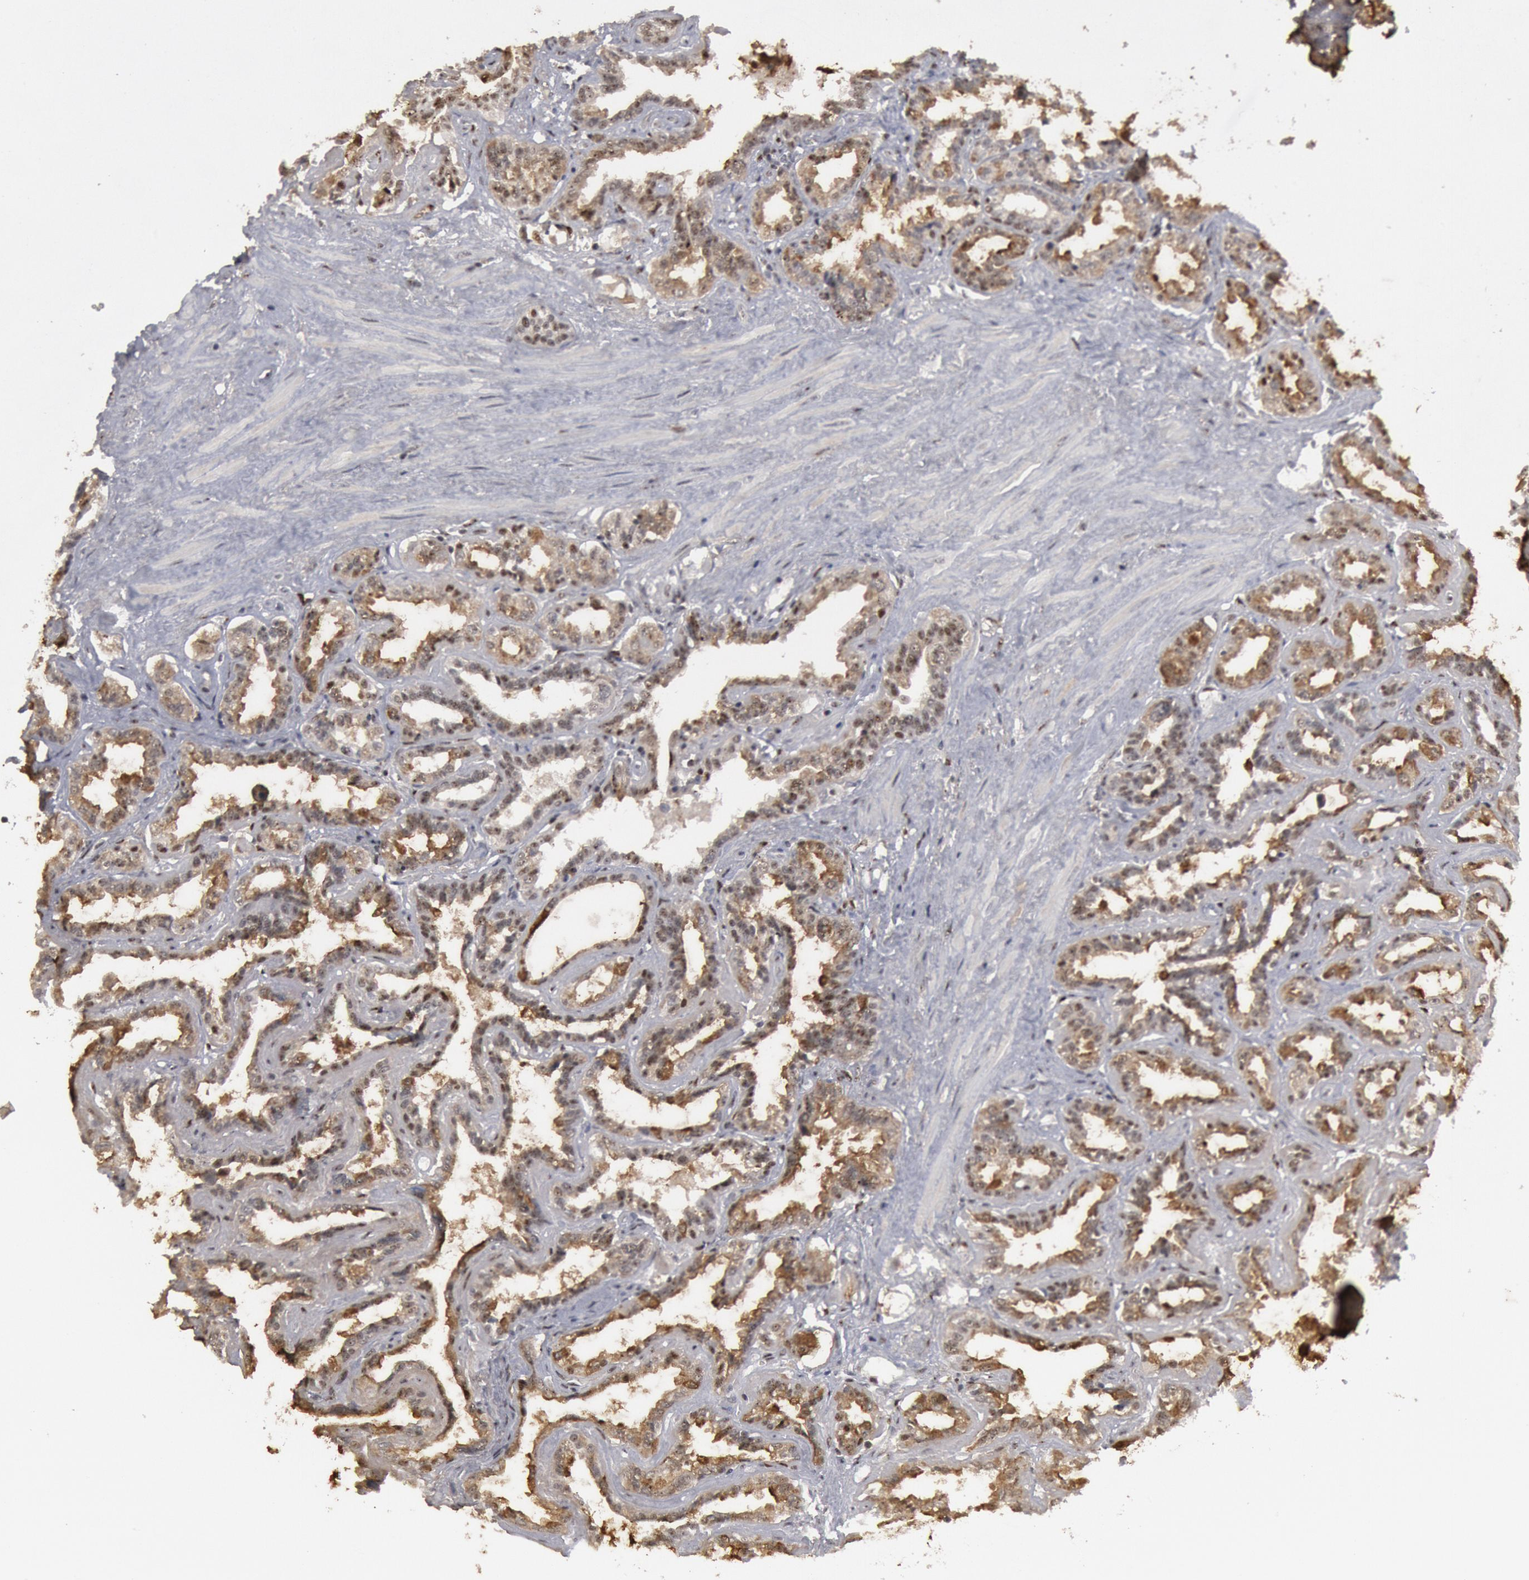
{"staining": {"intensity": "moderate", "quantity": ">75%", "location": "cytoplasmic/membranous,nuclear"}, "tissue": "seminal vesicle", "cell_type": "Glandular cells", "image_type": "normal", "snomed": [{"axis": "morphology", "description": "Normal tissue, NOS"}, {"axis": "morphology", "description": "Inflammation, NOS"}, {"axis": "topography", "description": "Urinary bladder"}, {"axis": "topography", "description": "Prostate"}, {"axis": "topography", "description": "Seminal veicle"}], "caption": "Moderate cytoplasmic/membranous,nuclear positivity for a protein is present in about >75% of glandular cells of benign seminal vesicle using immunohistochemistry (IHC).", "gene": "FOXO1", "patient": {"sex": "male", "age": 82}}